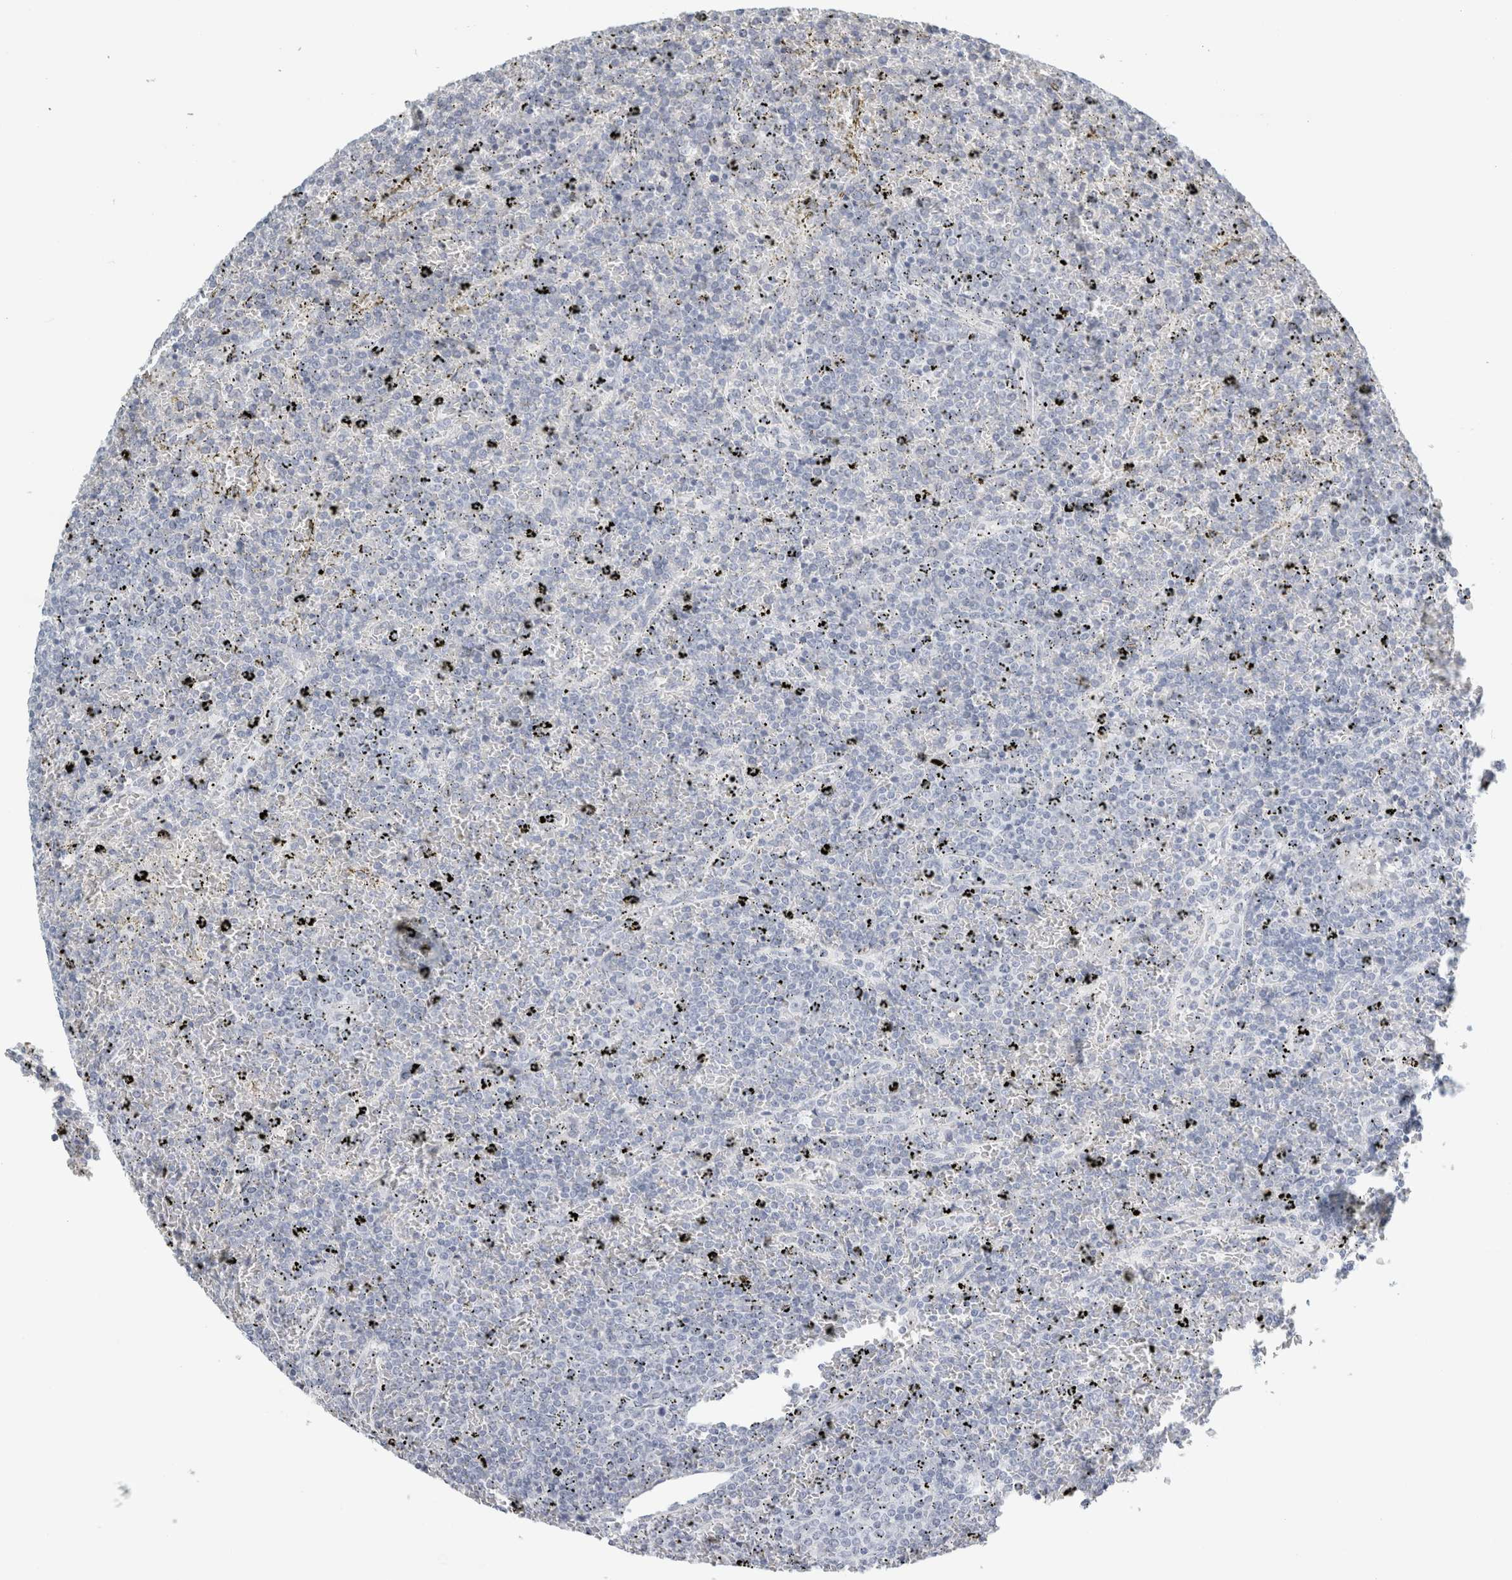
{"staining": {"intensity": "negative", "quantity": "none", "location": "none"}, "tissue": "lymphoma", "cell_type": "Tumor cells", "image_type": "cancer", "snomed": [{"axis": "morphology", "description": "Malignant lymphoma, non-Hodgkin's type, Low grade"}, {"axis": "topography", "description": "Spleen"}], "caption": "The histopathology image demonstrates no staining of tumor cells in low-grade malignant lymphoma, non-Hodgkin's type.", "gene": "TSPAN8", "patient": {"sex": "female", "age": 77}}